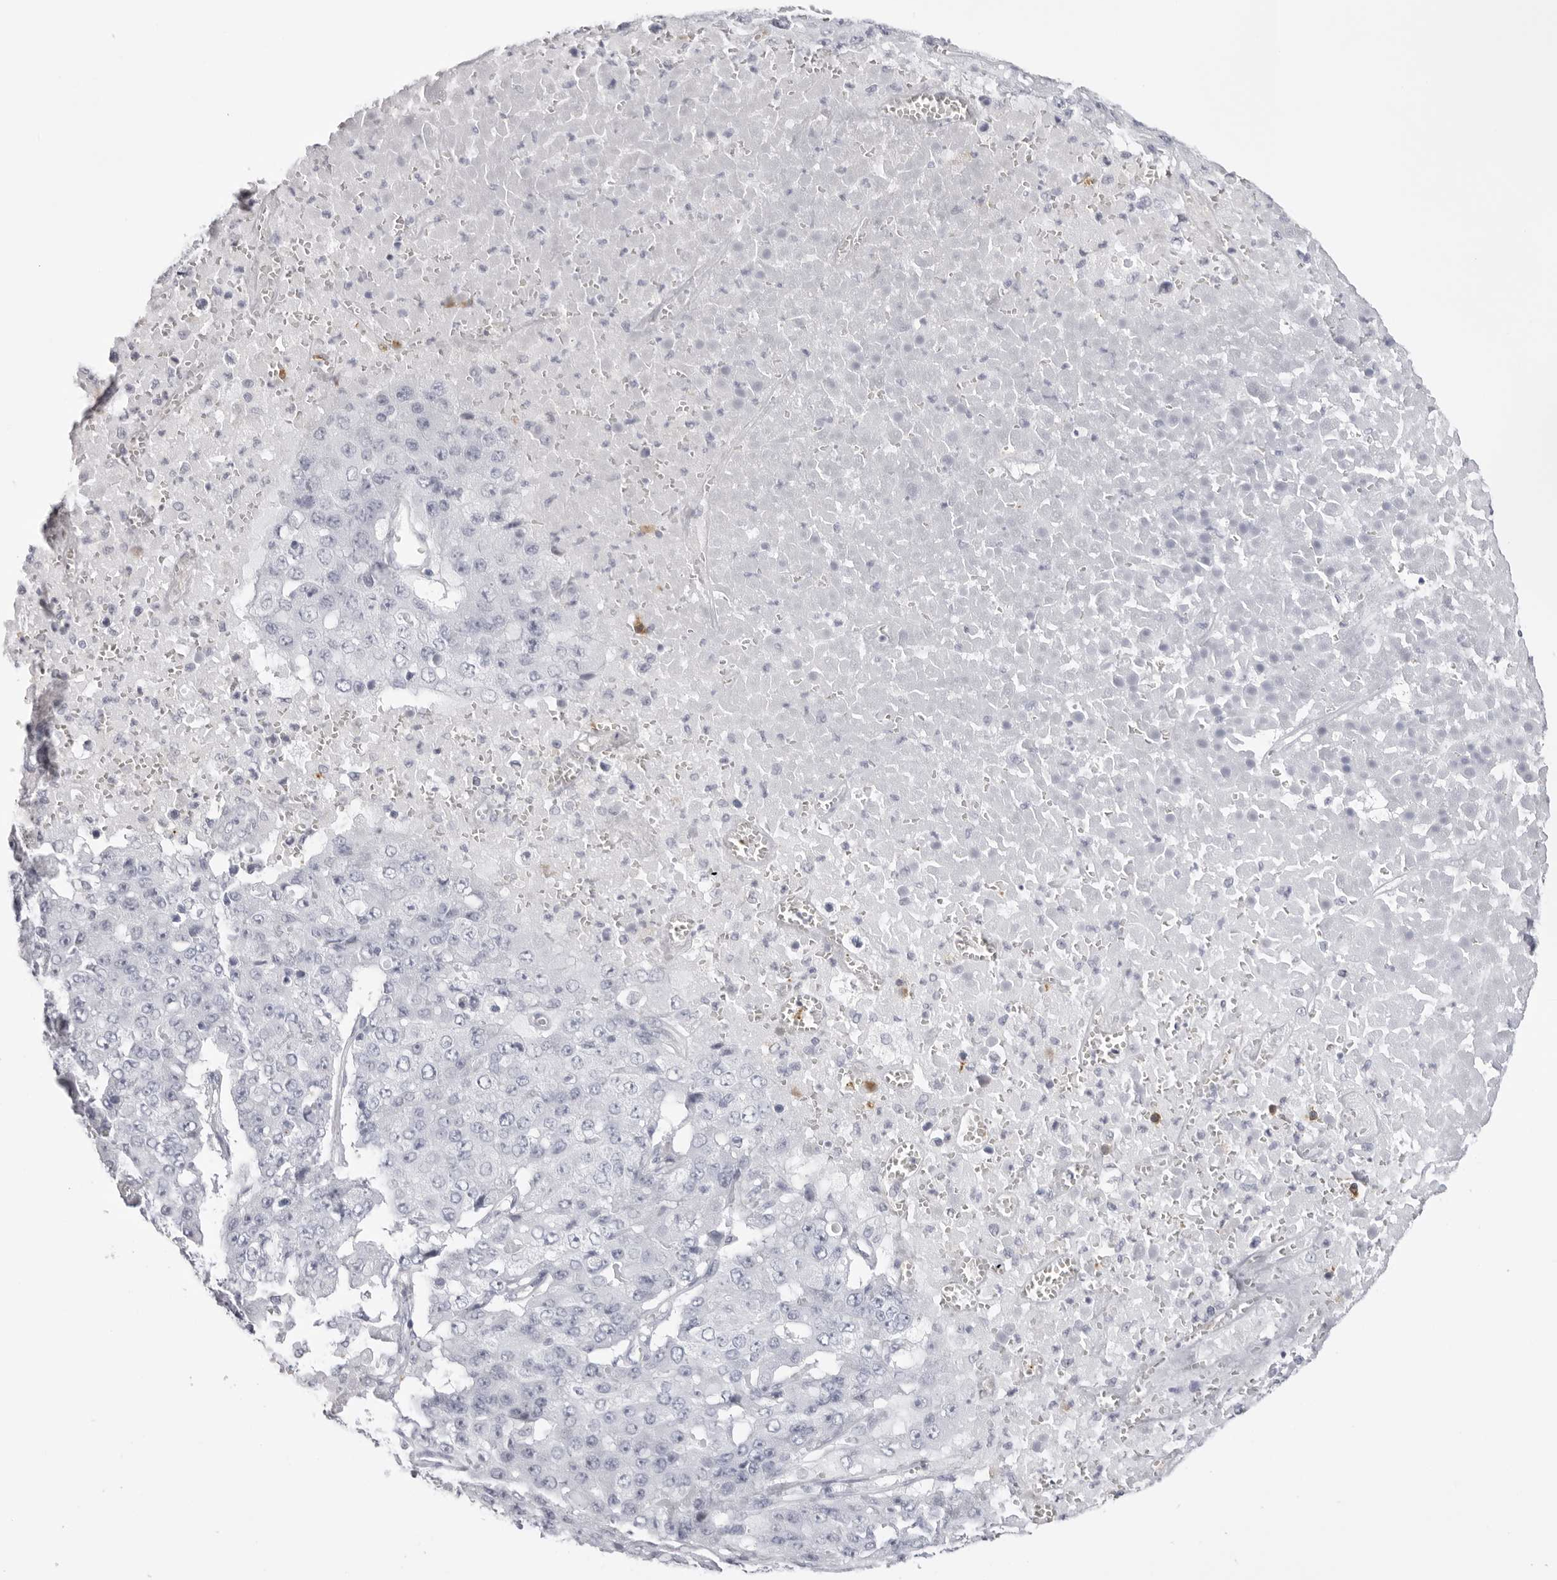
{"staining": {"intensity": "negative", "quantity": "none", "location": "none"}, "tissue": "pancreatic cancer", "cell_type": "Tumor cells", "image_type": "cancer", "snomed": [{"axis": "morphology", "description": "Adenocarcinoma, NOS"}, {"axis": "topography", "description": "Pancreas"}], "caption": "High power microscopy photomicrograph of an IHC micrograph of pancreatic cancer, revealing no significant positivity in tumor cells.", "gene": "TMOD4", "patient": {"sex": "male", "age": 50}}